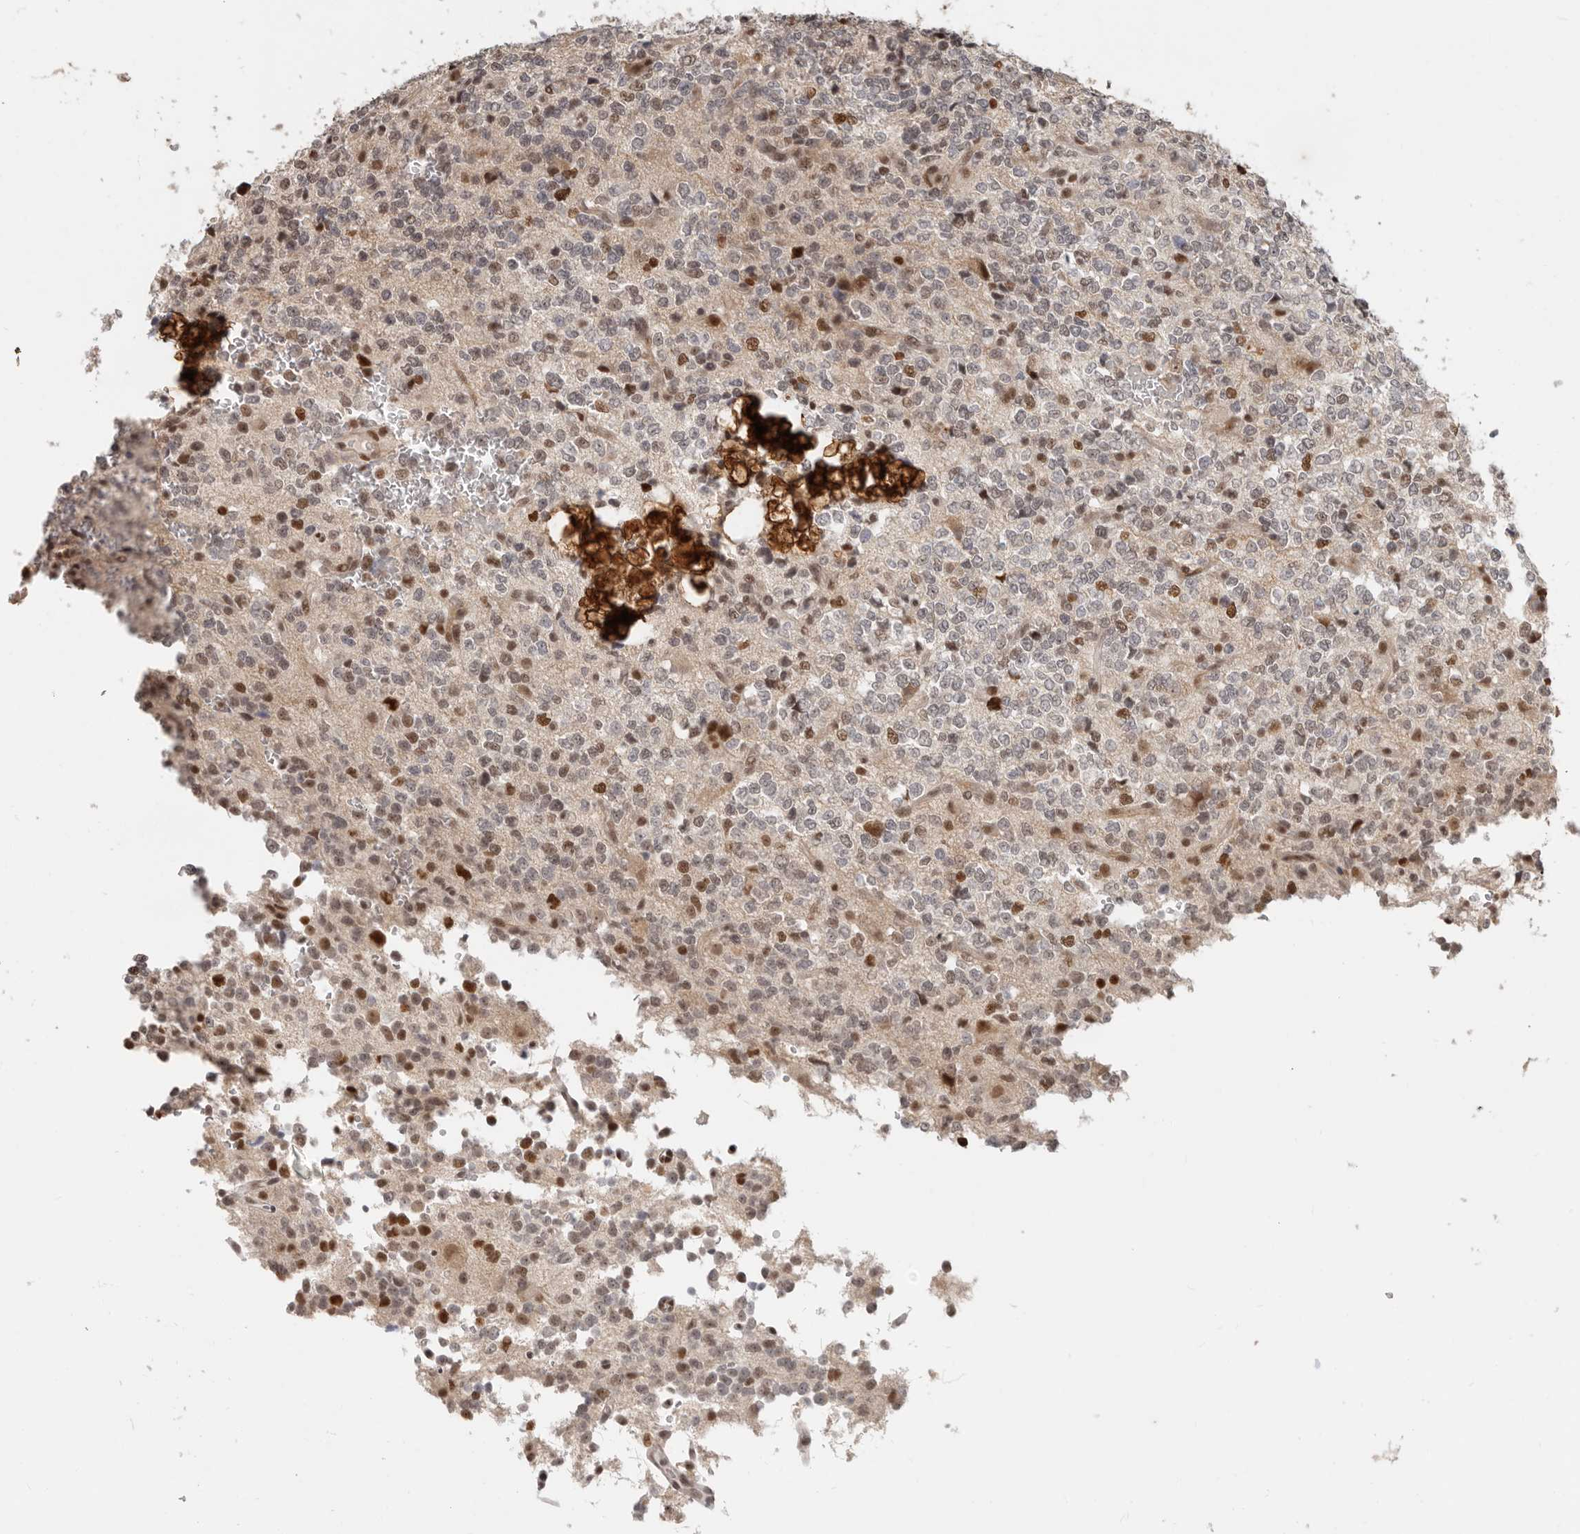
{"staining": {"intensity": "moderate", "quantity": ">75%", "location": "nuclear"}, "tissue": "glioma", "cell_type": "Tumor cells", "image_type": "cancer", "snomed": [{"axis": "morphology", "description": "Glioma, malignant, High grade"}, {"axis": "topography", "description": "Brain"}], "caption": "There is medium levels of moderate nuclear positivity in tumor cells of glioma, as demonstrated by immunohistochemical staining (brown color).", "gene": "RFC2", "patient": {"sex": "female", "age": 62}}